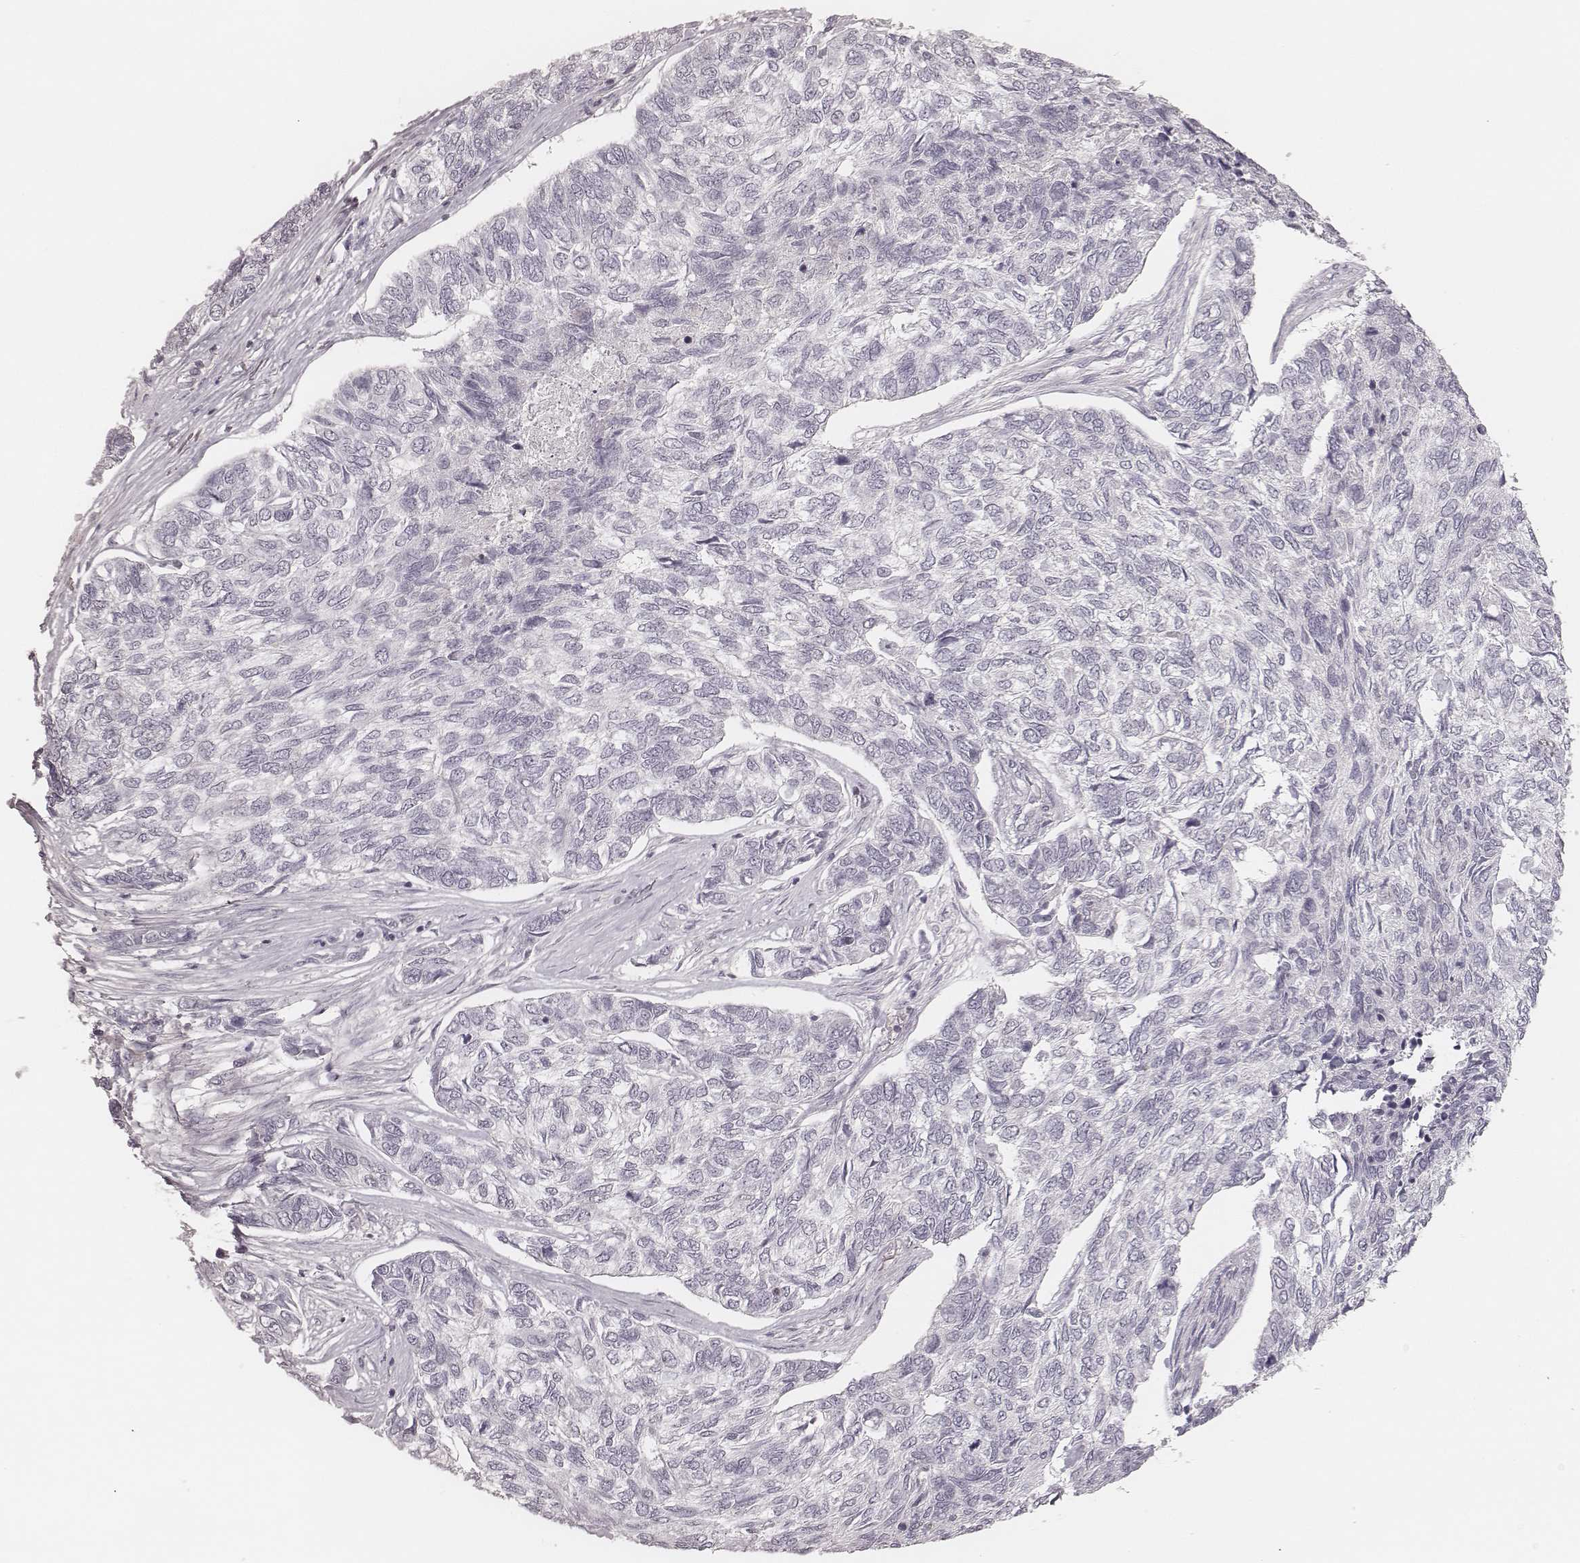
{"staining": {"intensity": "negative", "quantity": "none", "location": "none"}, "tissue": "skin cancer", "cell_type": "Tumor cells", "image_type": "cancer", "snomed": [{"axis": "morphology", "description": "Basal cell carcinoma"}, {"axis": "topography", "description": "Skin"}], "caption": "There is no significant staining in tumor cells of skin cancer. (DAB (3,3'-diaminobenzidine) immunohistochemistry visualized using brightfield microscopy, high magnification).", "gene": "ACACB", "patient": {"sex": "female", "age": 65}}